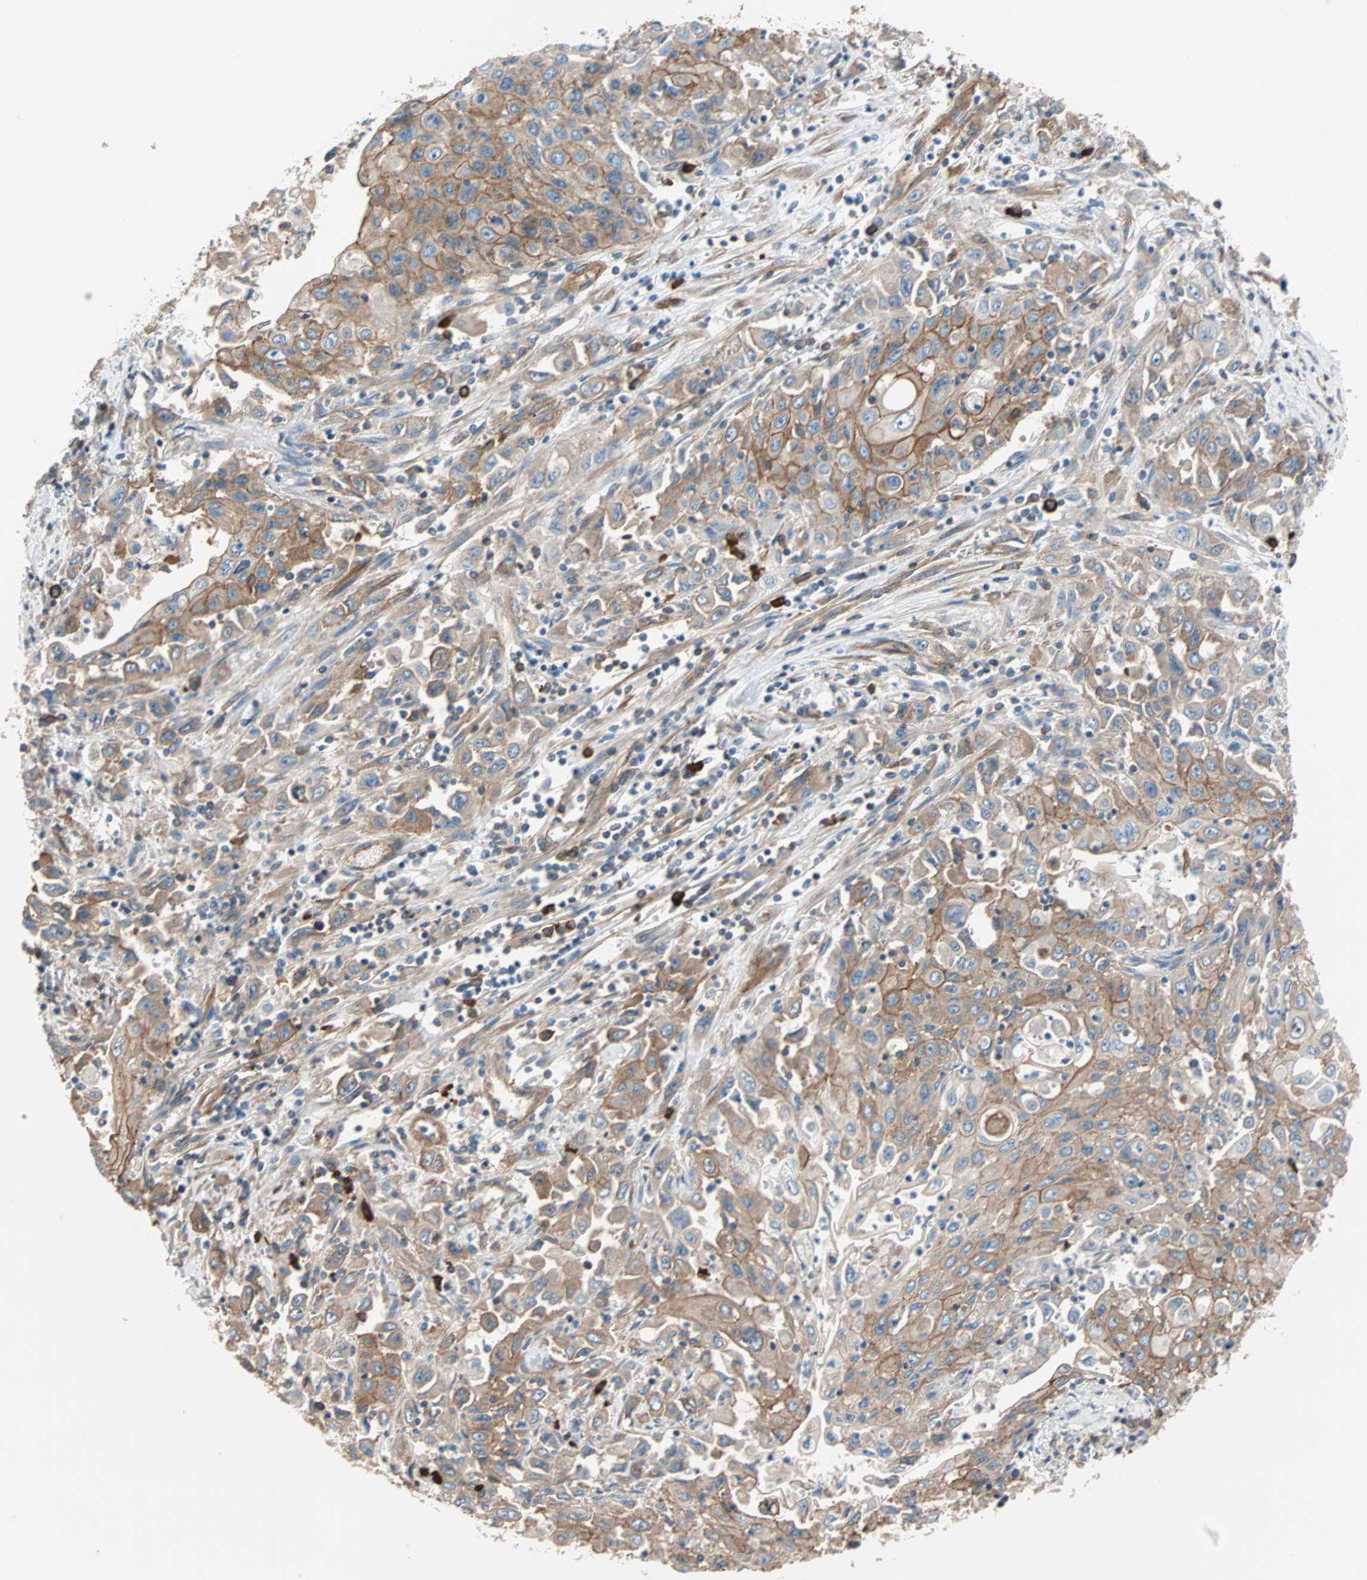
{"staining": {"intensity": "moderate", "quantity": ">75%", "location": "cytoplasmic/membranous"}, "tissue": "pancreatic cancer", "cell_type": "Tumor cells", "image_type": "cancer", "snomed": [{"axis": "morphology", "description": "Adenocarcinoma, NOS"}, {"axis": "topography", "description": "Pancreas"}], "caption": "Moderate cytoplasmic/membranous staining for a protein is seen in approximately >75% of tumor cells of pancreatic cancer (adenocarcinoma) using IHC.", "gene": "EEF2", "patient": {"sex": "male", "age": 70}}